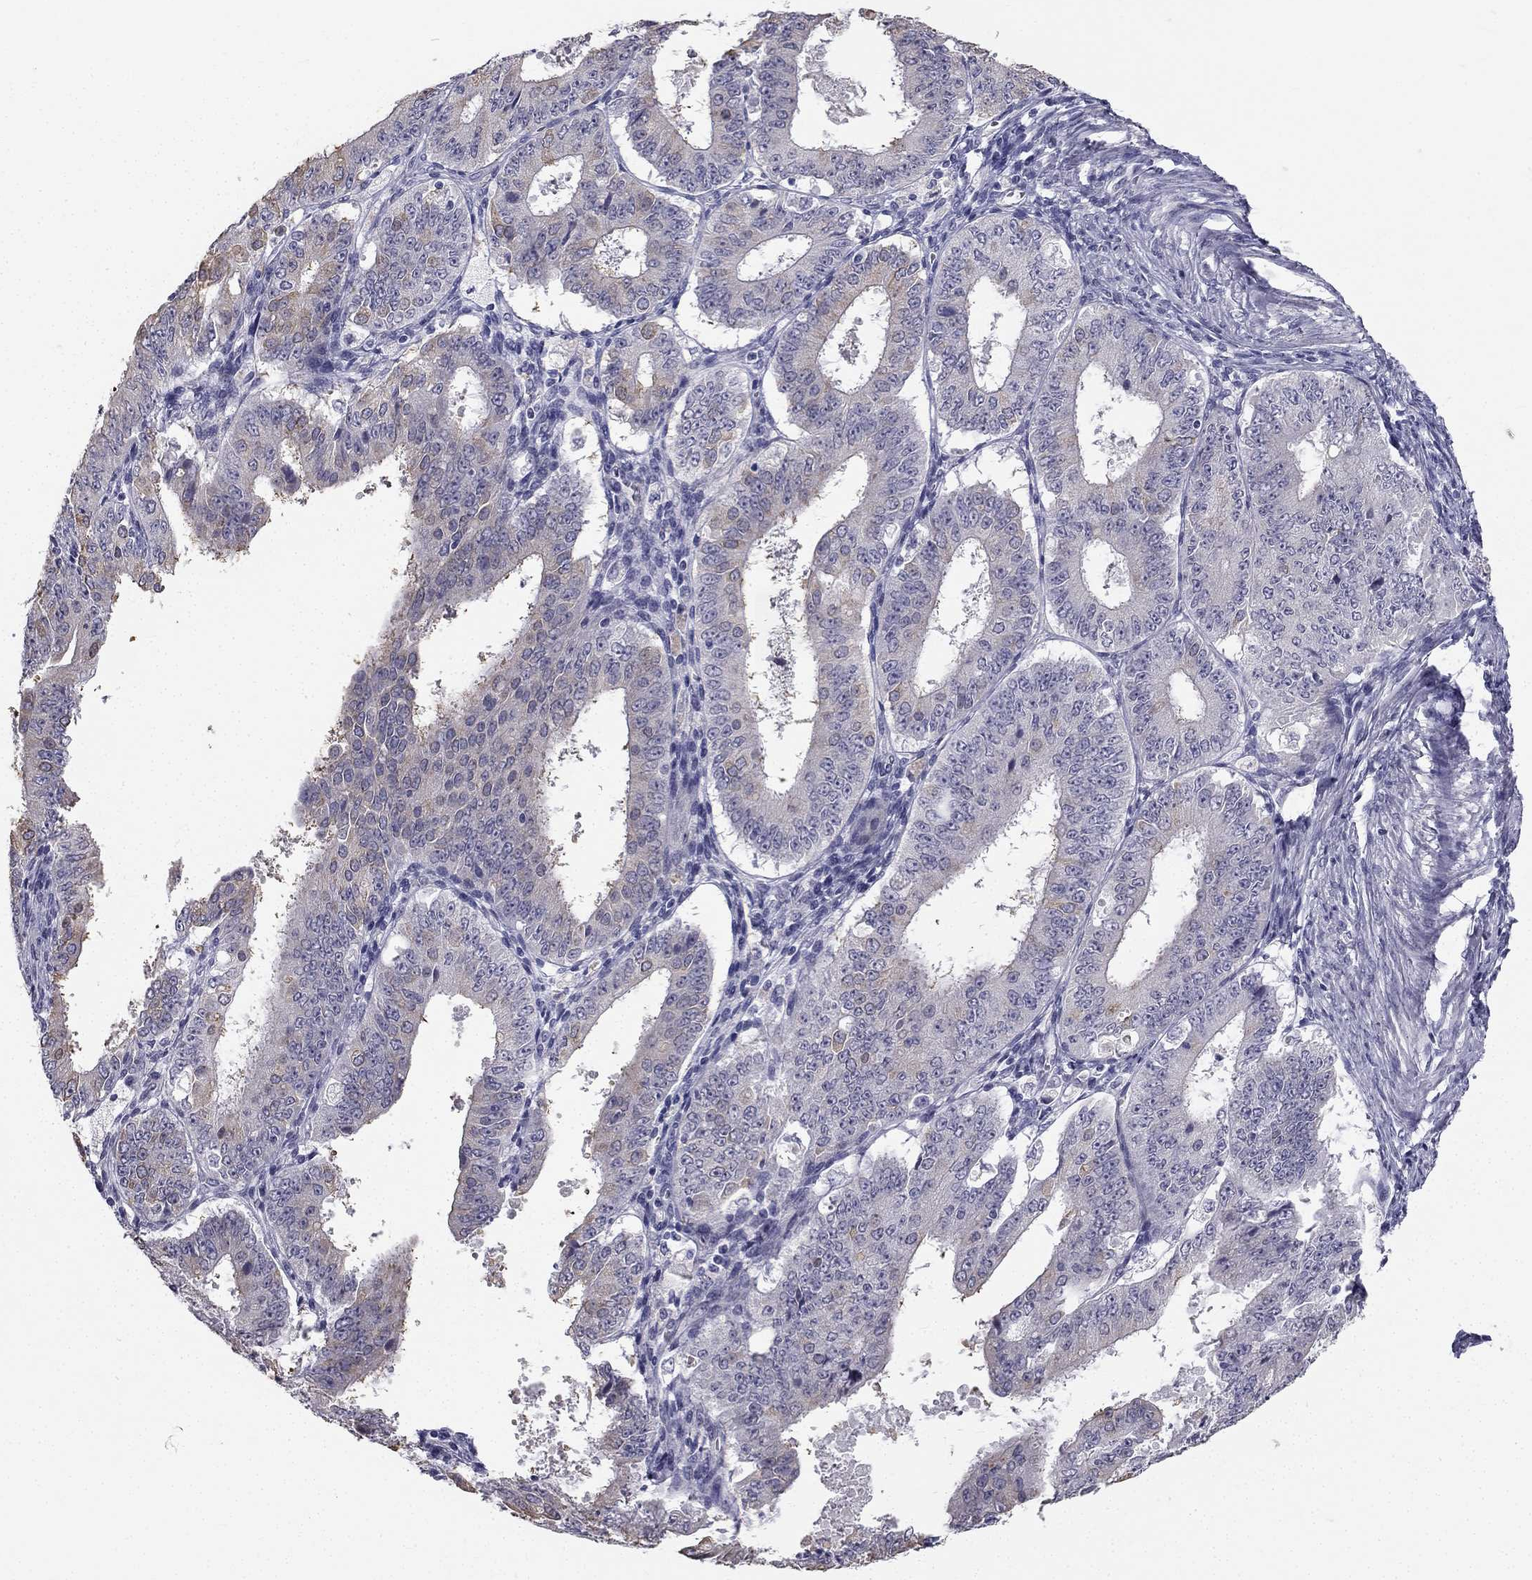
{"staining": {"intensity": "weak", "quantity": "<25%", "location": "cytoplasmic/membranous"}, "tissue": "ovarian cancer", "cell_type": "Tumor cells", "image_type": "cancer", "snomed": [{"axis": "morphology", "description": "Carcinoma, endometroid"}, {"axis": "topography", "description": "Ovary"}], "caption": "The immunohistochemistry (IHC) photomicrograph has no significant positivity in tumor cells of endometroid carcinoma (ovarian) tissue.", "gene": "CCDC40", "patient": {"sex": "female", "age": 42}}